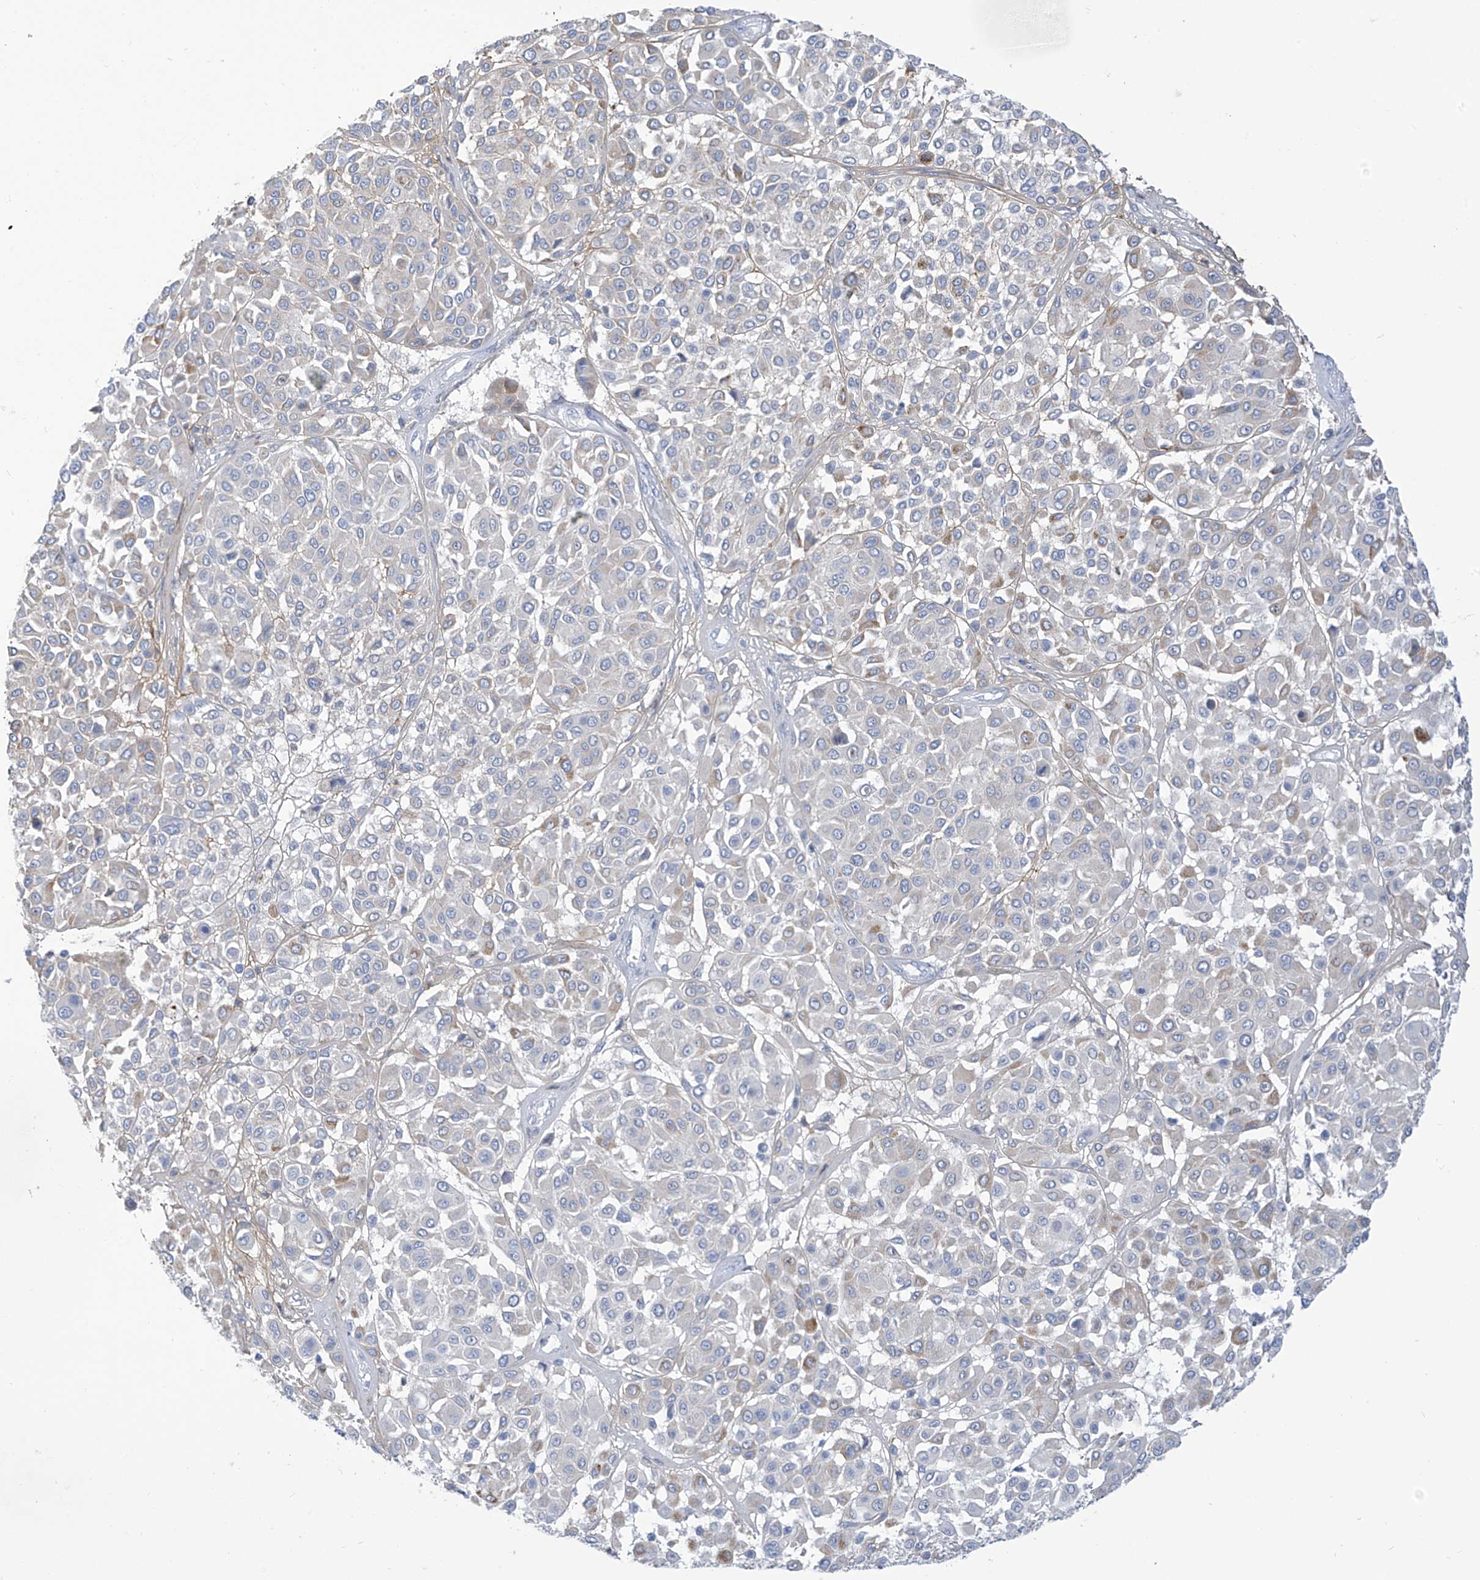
{"staining": {"intensity": "negative", "quantity": "none", "location": "none"}, "tissue": "melanoma", "cell_type": "Tumor cells", "image_type": "cancer", "snomed": [{"axis": "morphology", "description": "Malignant melanoma, Metastatic site"}, {"axis": "topography", "description": "Soft tissue"}], "caption": "Protein analysis of malignant melanoma (metastatic site) displays no significant positivity in tumor cells.", "gene": "FABP2", "patient": {"sex": "male", "age": 41}}